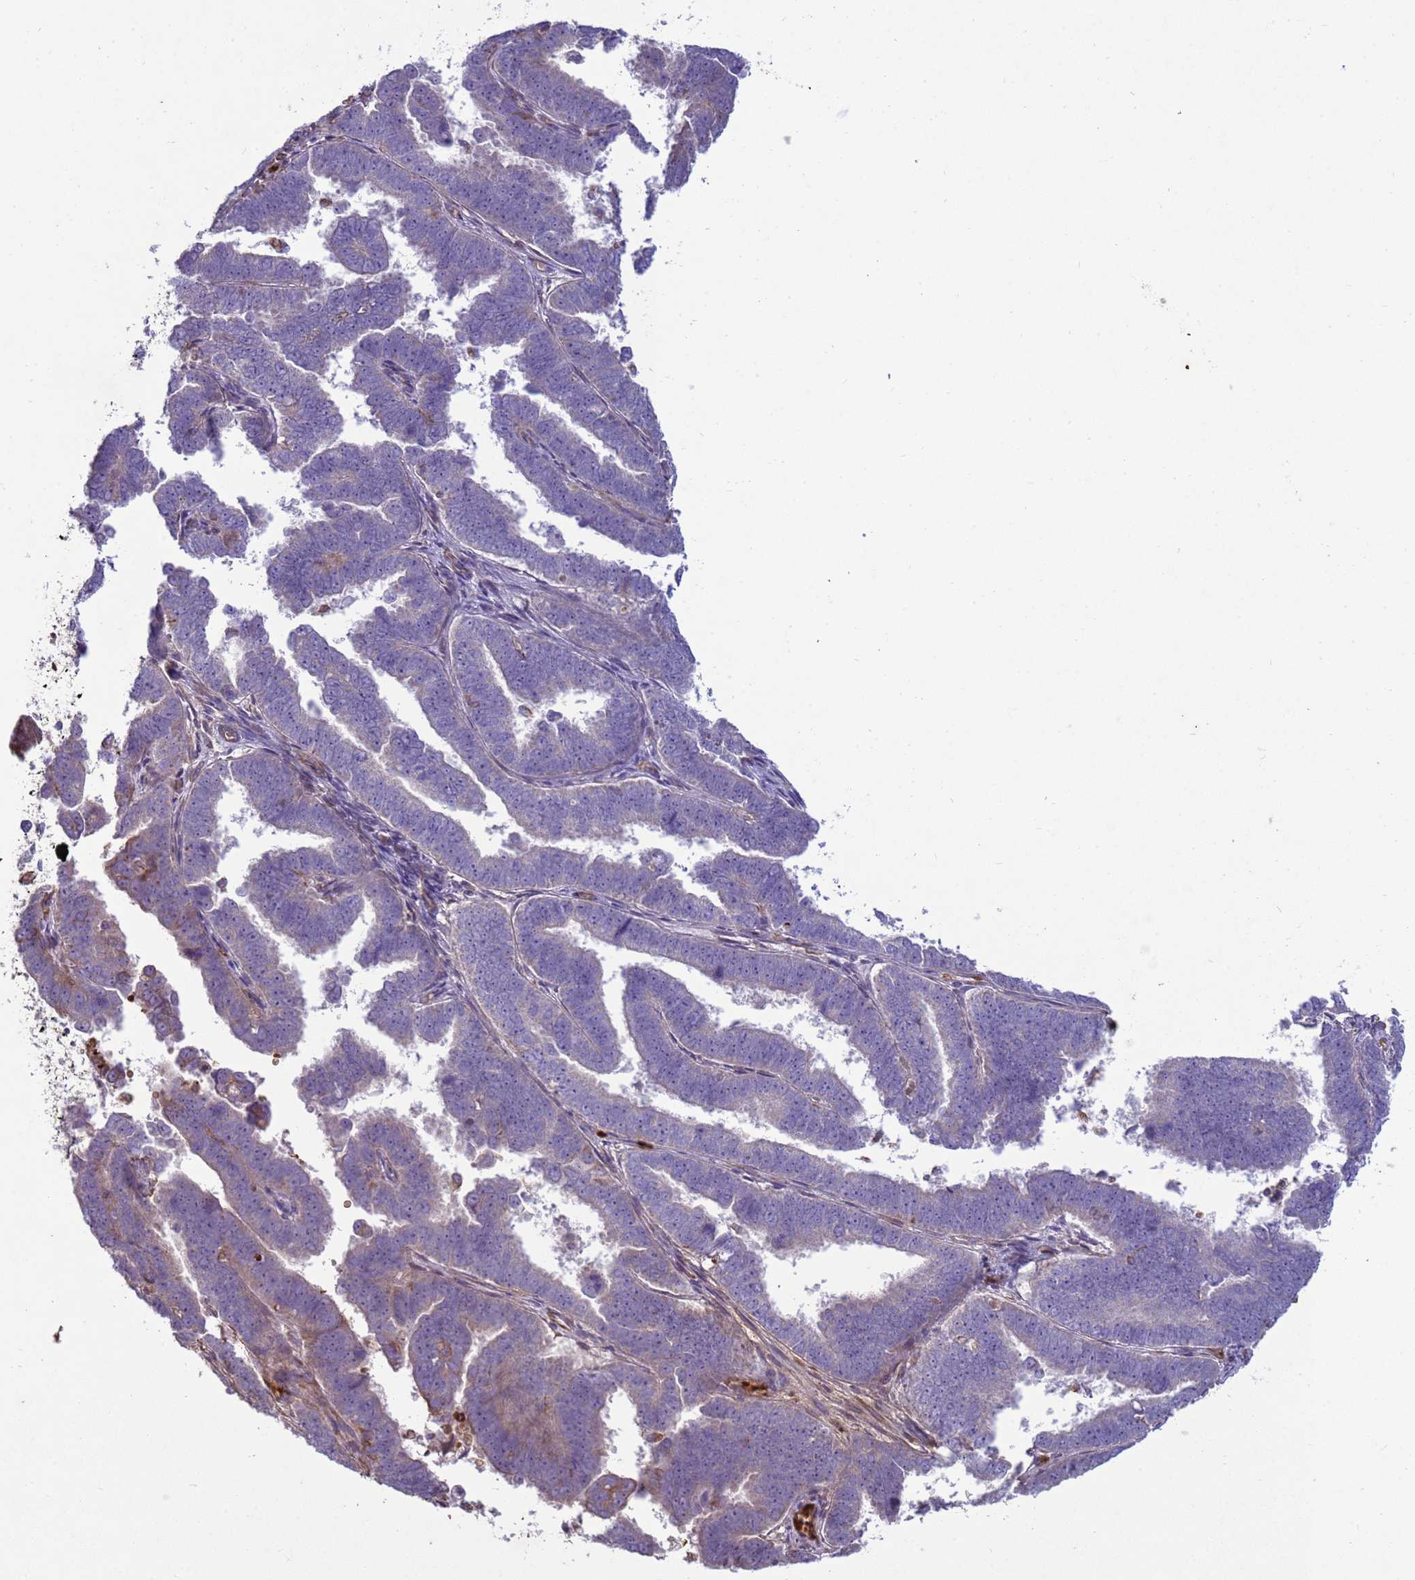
{"staining": {"intensity": "weak", "quantity": "<25%", "location": "cytoplasmic/membranous"}, "tissue": "endometrial cancer", "cell_type": "Tumor cells", "image_type": "cancer", "snomed": [{"axis": "morphology", "description": "Adenocarcinoma, NOS"}, {"axis": "topography", "description": "Endometrium"}], "caption": "Endometrial adenocarcinoma was stained to show a protein in brown. There is no significant positivity in tumor cells.", "gene": "SGIP1", "patient": {"sex": "female", "age": 75}}